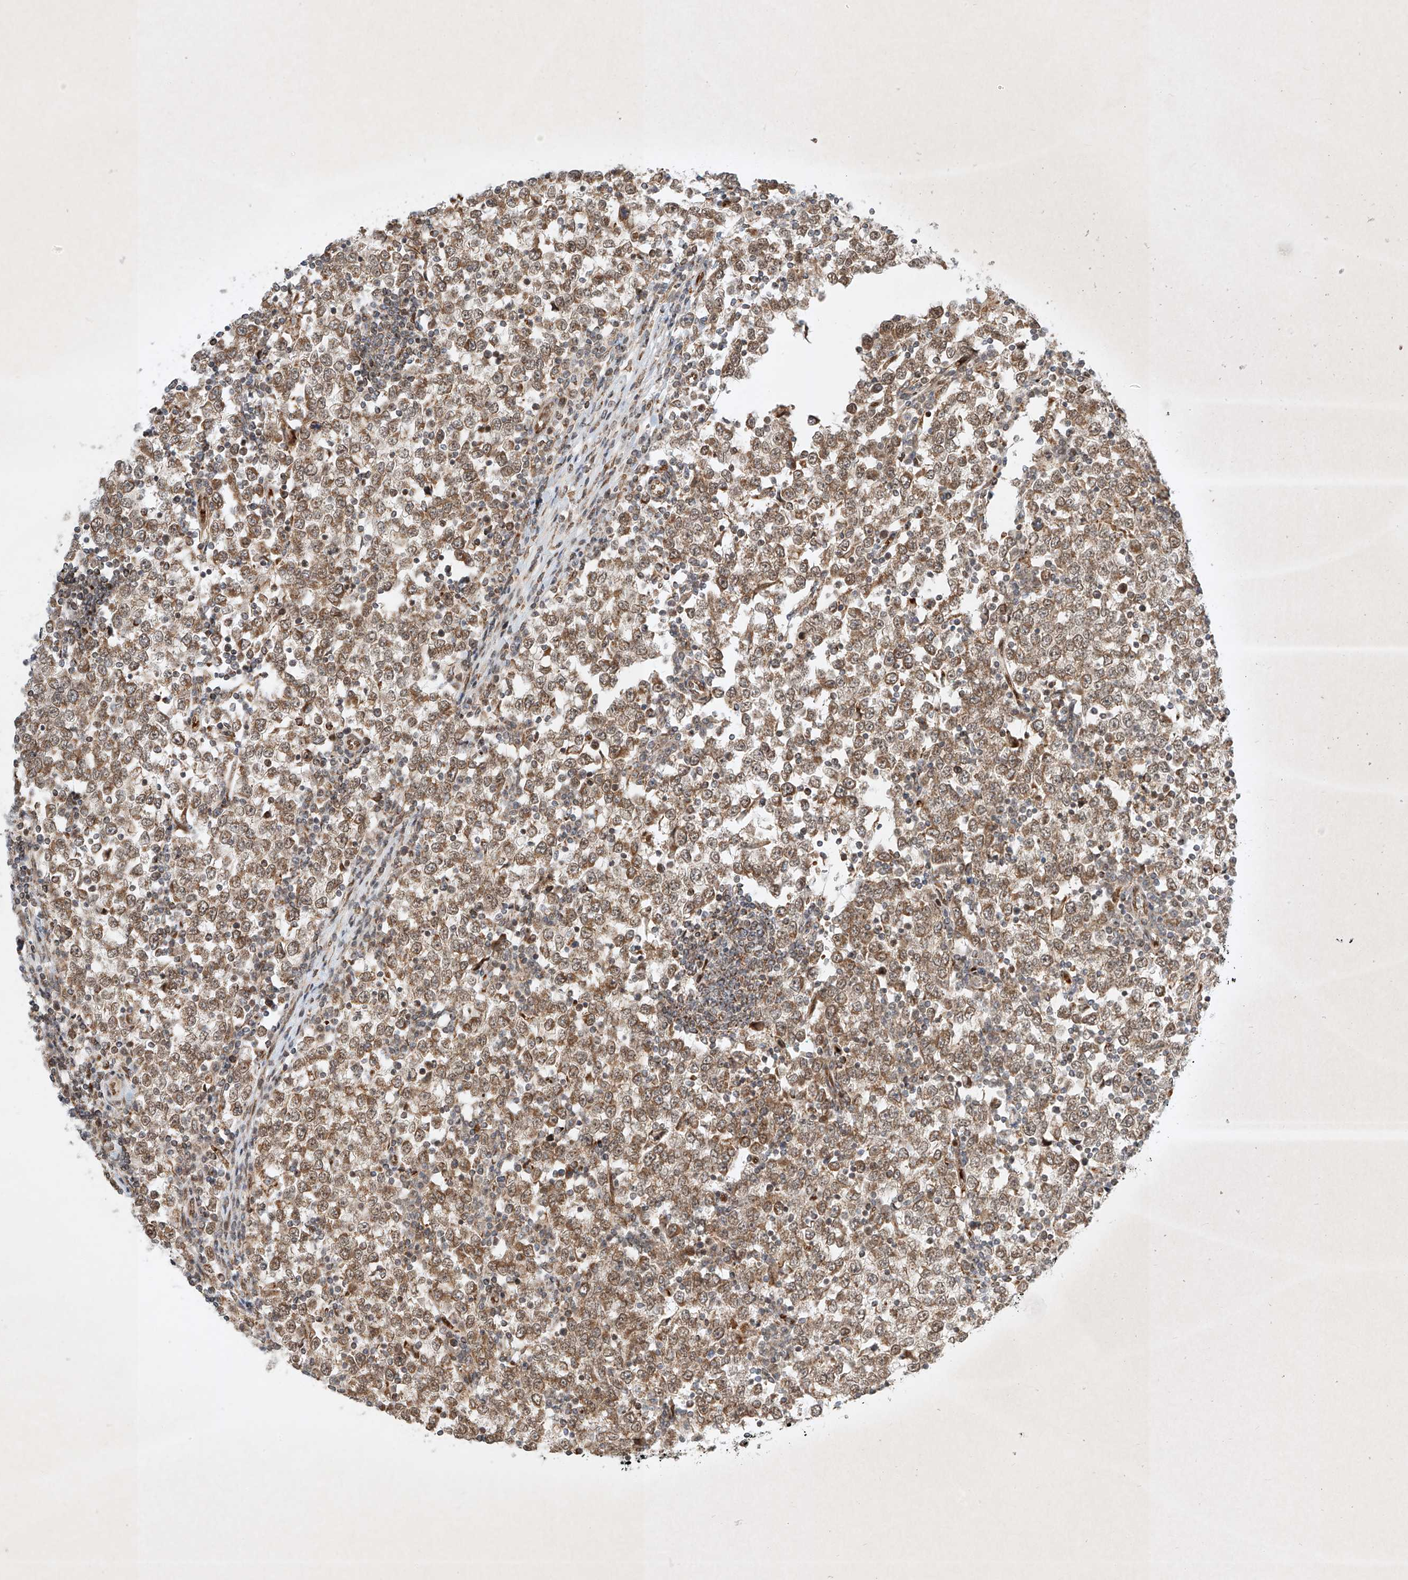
{"staining": {"intensity": "moderate", "quantity": ">75%", "location": "cytoplasmic/membranous"}, "tissue": "testis cancer", "cell_type": "Tumor cells", "image_type": "cancer", "snomed": [{"axis": "morphology", "description": "Seminoma, NOS"}, {"axis": "topography", "description": "Testis"}], "caption": "This histopathology image exhibits immunohistochemistry (IHC) staining of seminoma (testis), with medium moderate cytoplasmic/membranous positivity in about >75% of tumor cells.", "gene": "EPG5", "patient": {"sex": "male", "age": 65}}